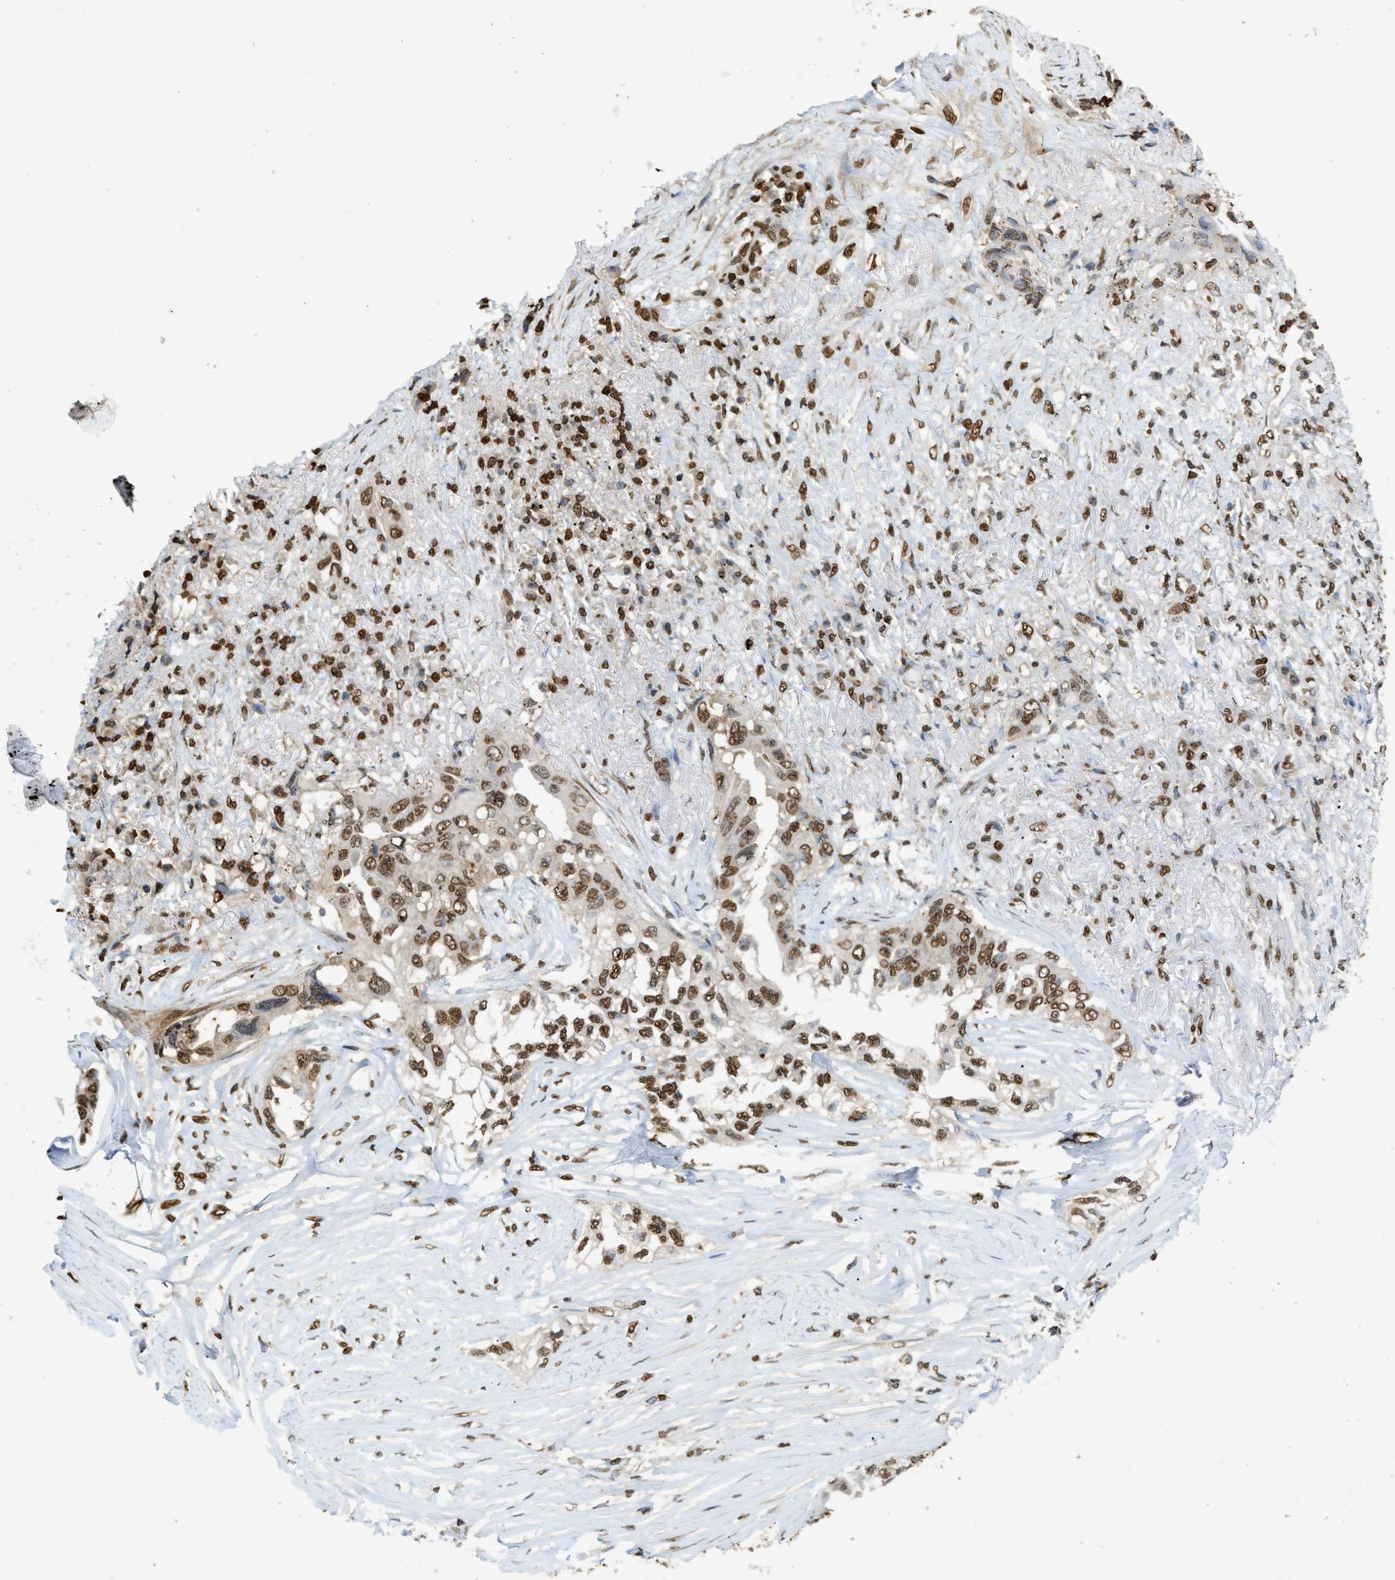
{"staining": {"intensity": "strong", "quantity": ">75%", "location": "nuclear"}, "tissue": "lung cancer", "cell_type": "Tumor cells", "image_type": "cancer", "snomed": [{"axis": "morphology", "description": "Adenocarcinoma, NOS"}, {"axis": "topography", "description": "Lung"}], "caption": "This micrograph displays IHC staining of lung cancer (adenocarcinoma), with high strong nuclear positivity in approximately >75% of tumor cells.", "gene": "NR5A2", "patient": {"sex": "female", "age": 51}}